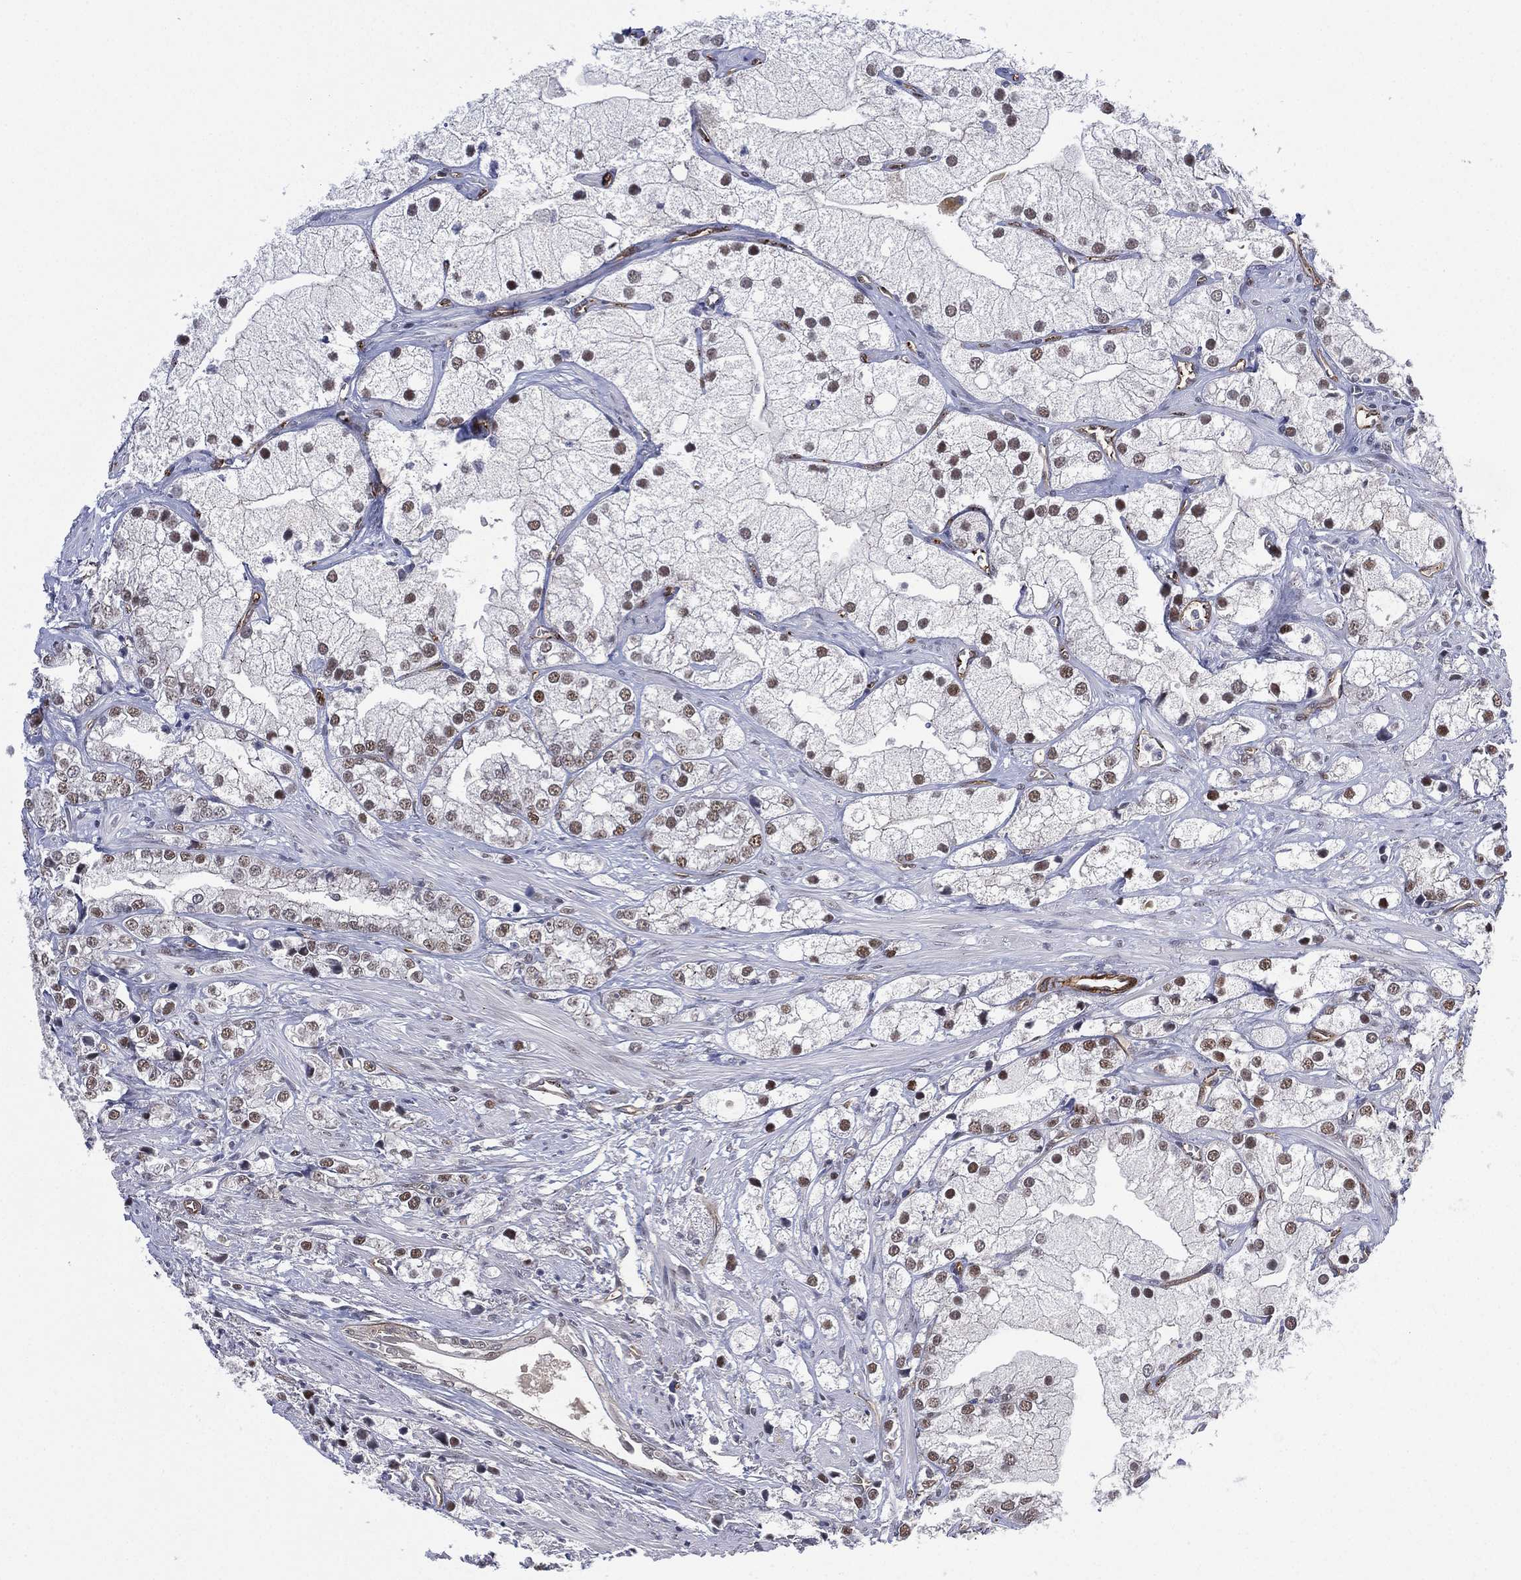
{"staining": {"intensity": "strong", "quantity": "25%-75%", "location": "nuclear"}, "tissue": "prostate cancer", "cell_type": "Tumor cells", "image_type": "cancer", "snomed": [{"axis": "morphology", "description": "Adenocarcinoma, NOS"}, {"axis": "topography", "description": "Prostate and seminal vesicle, NOS"}, {"axis": "topography", "description": "Prostate"}], "caption": "Immunohistochemical staining of human adenocarcinoma (prostate) demonstrates strong nuclear protein staining in approximately 25%-75% of tumor cells. (DAB IHC, brown staining for protein, blue staining for nuclei).", "gene": "GSE1", "patient": {"sex": "male", "age": 79}}